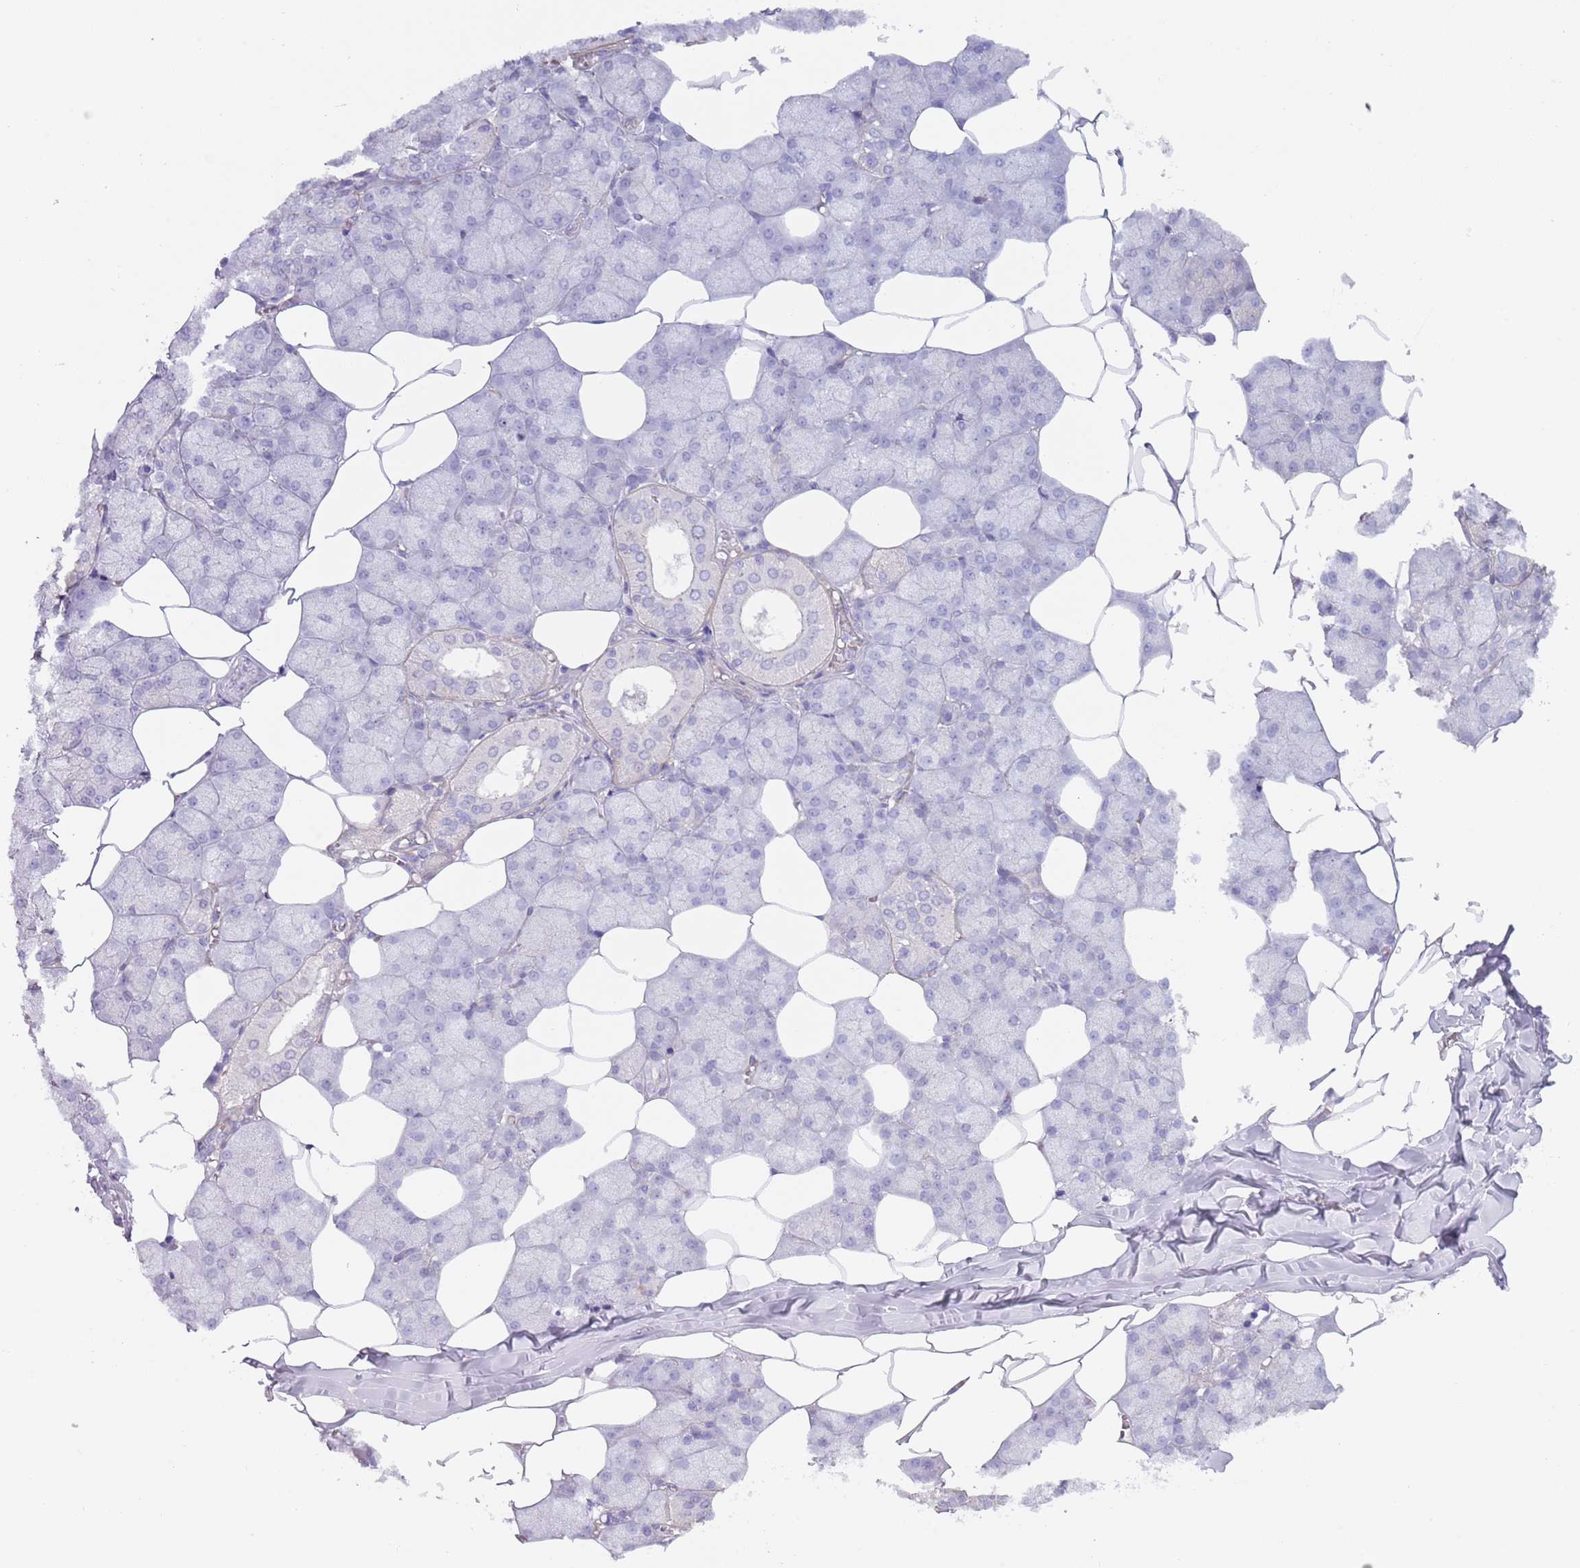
{"staining": {"intensity": "weak", "quantity": "<25%", "location": "cytoplasmic/membranous"}, "tissue": "salivary gland", "cell_type": "Glandular cells", "image_type": "normal", "snomed": [{"axis": "morphology", "description": "Normal tissue, NOS"}, {"axis": "topography", "description": "Salivary gland"}], "caption": "Immunohistochemistry (IHC) of benign salivary gland shows no staining in glandular cells.", "gene": "TINAGL1", "patient": {"sex": "male", "age": 62}}